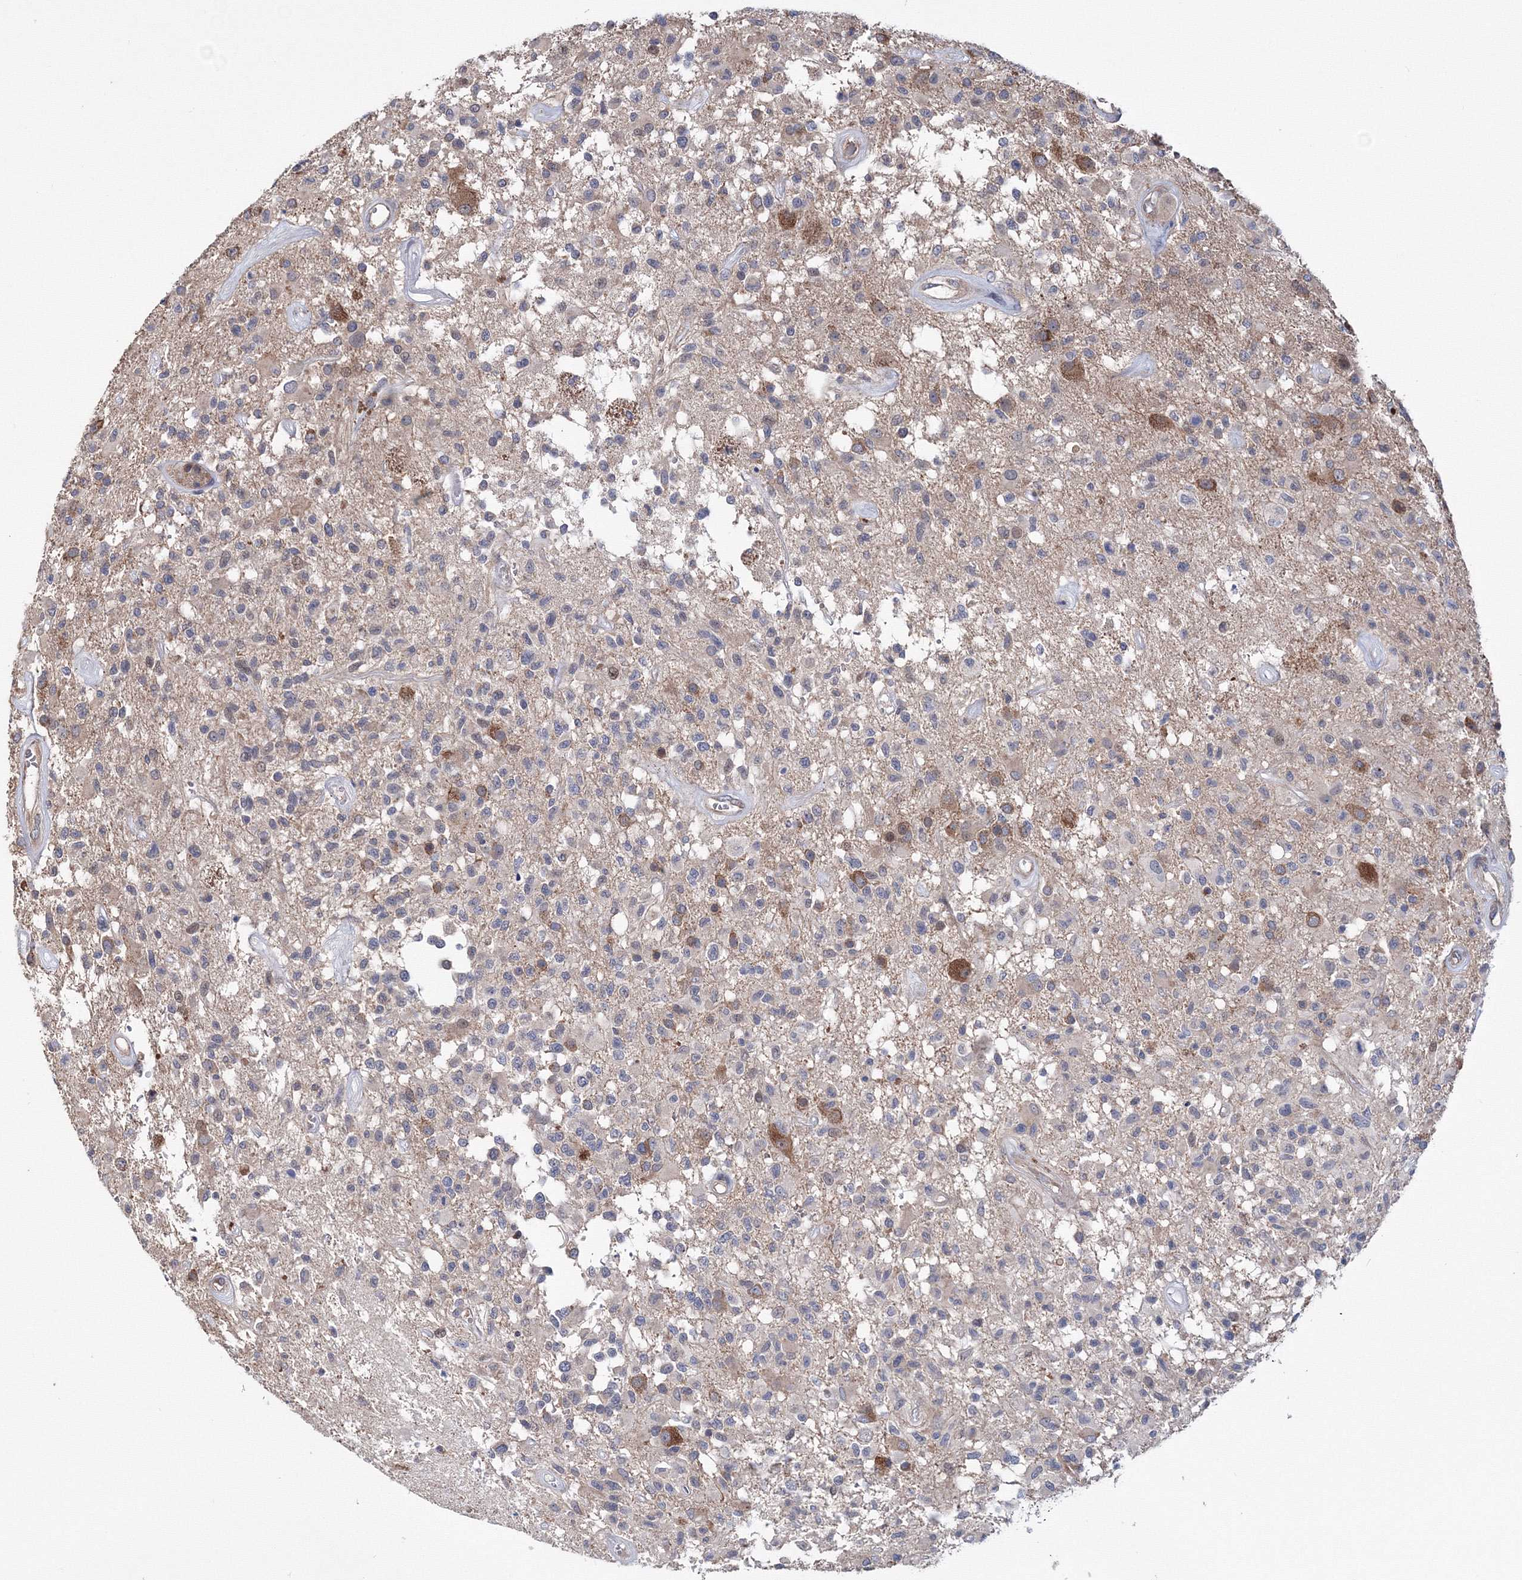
{"staining": {"intensity": "negative", "quantity": "none", "location": "none"}, "tissue": "glioma", "cell_type": "Tumor cells", "image_type": "cancer", "snomed": [{"axis": "morphology", "description": "Glioma, malignant, High grade"}, {"axis": "morphology", "description": "Glioblastoma, NOS"}, {"axis": "topography", "description": "Brain"}], "caption": "Immunohistochemistry image of glioma stained for a protein (brown), which reveals no expression in tumor cells.", "gene": "PPP2R2B", "patient": {"sex": "male", "age": 60}}